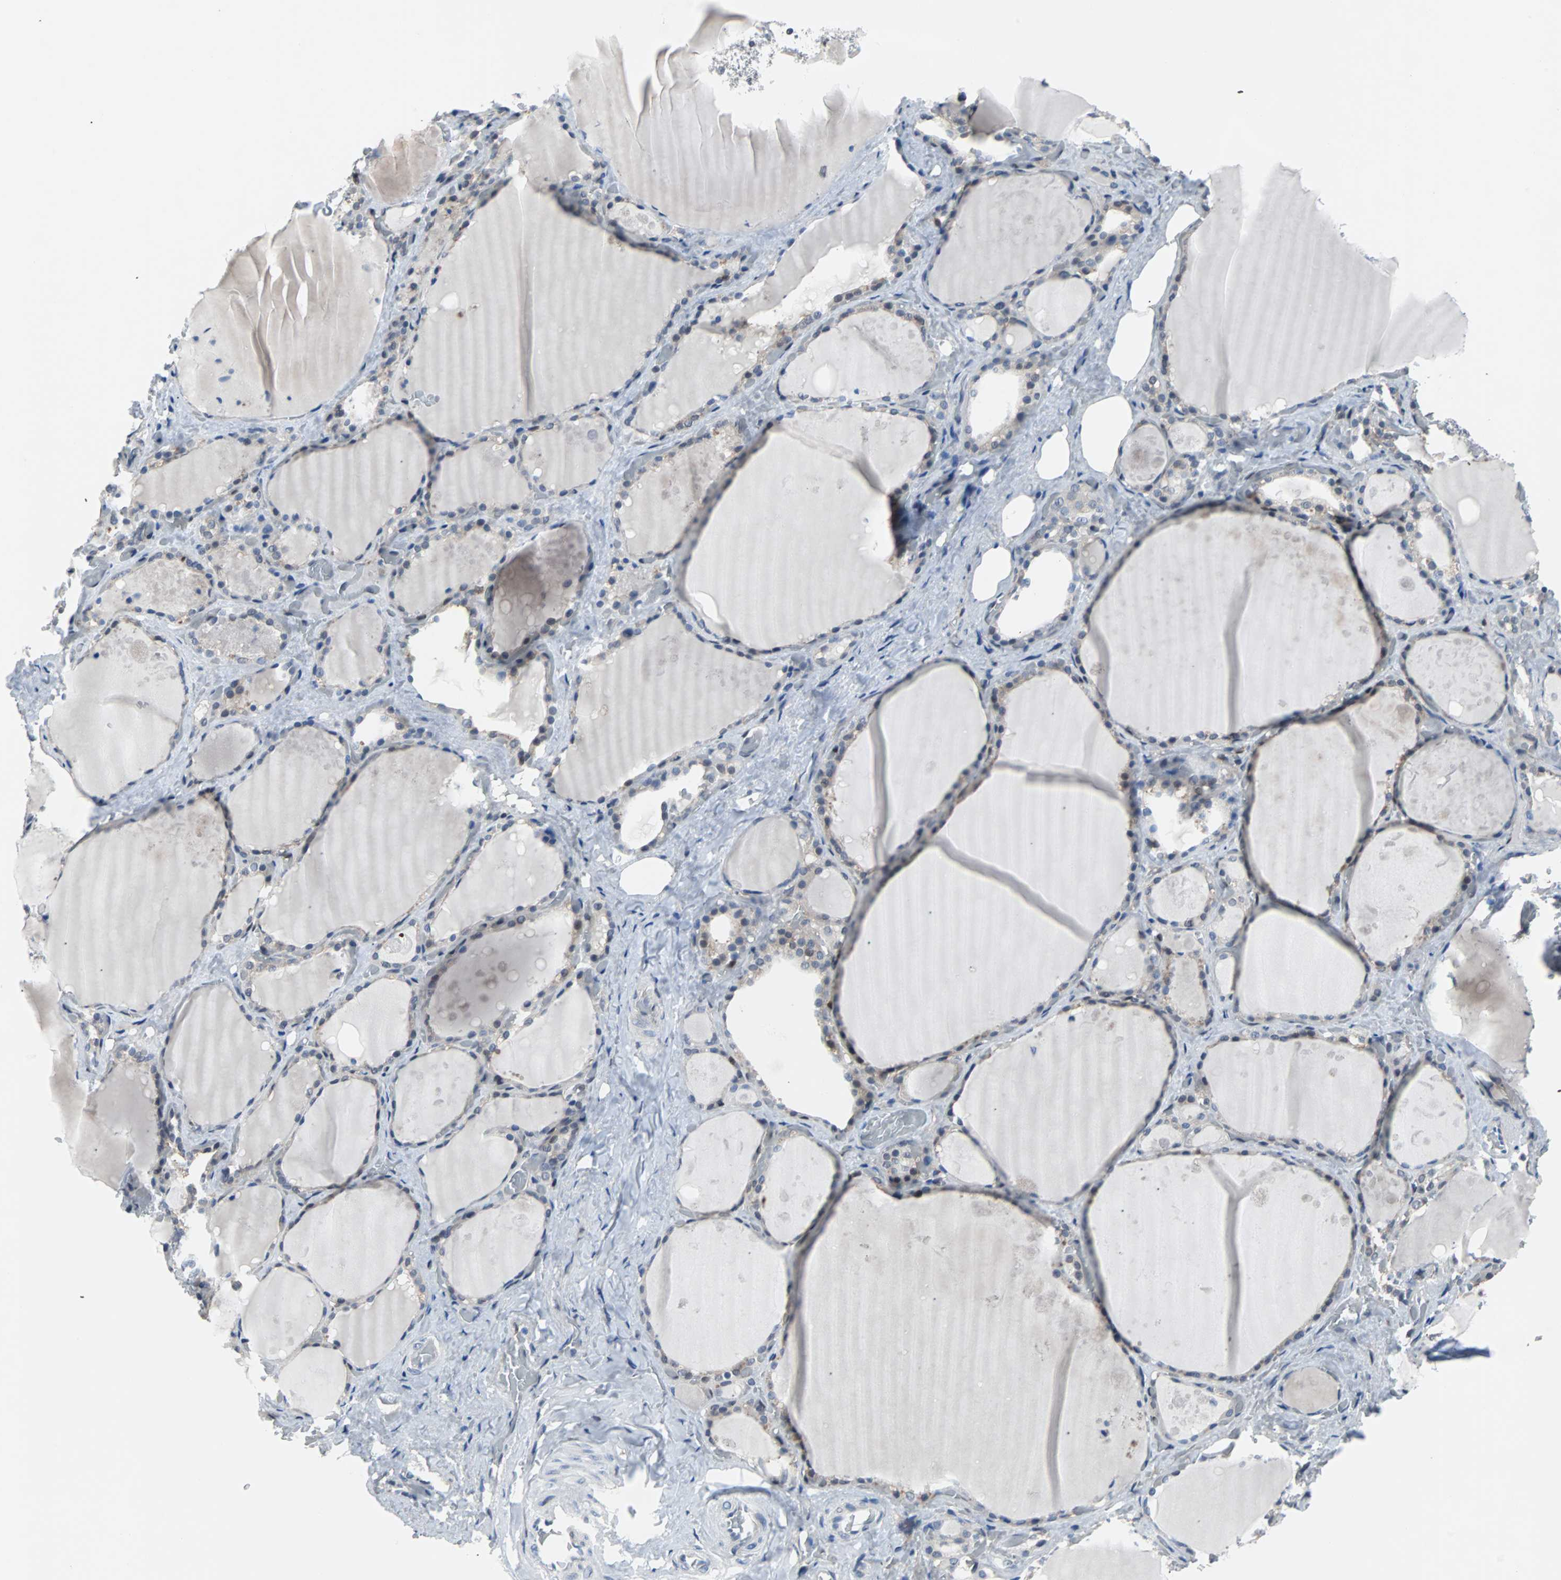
{"staining": {"intensity": "weak", "quantity": "25%-75%", "location": "cytoplasmic/membranous,nuclear"}, "tissue": "thyroid gland", "cell_type": "Glandular cells", "image_type": "normal", "snomed": [{"axis": "morphology", "description": "Normal tissue, NOS"}, {"axis": "topography", "description": "Thyroid gland"}], "caption": "The micrograph reveals immunohistochemical staining of unremarkable thyroid gland. There is weak cytoplasmic/membranous,nuclear positivity is appreciated in approximately 25%-75% of glandular cells. The protein of interest is stained brown, and the nuclei are stained in blue (DAB IHC with brightfield microscopy, high magnification).", "gene": "MAP2K6", "patient": {"sex": "male", "age": 61}}